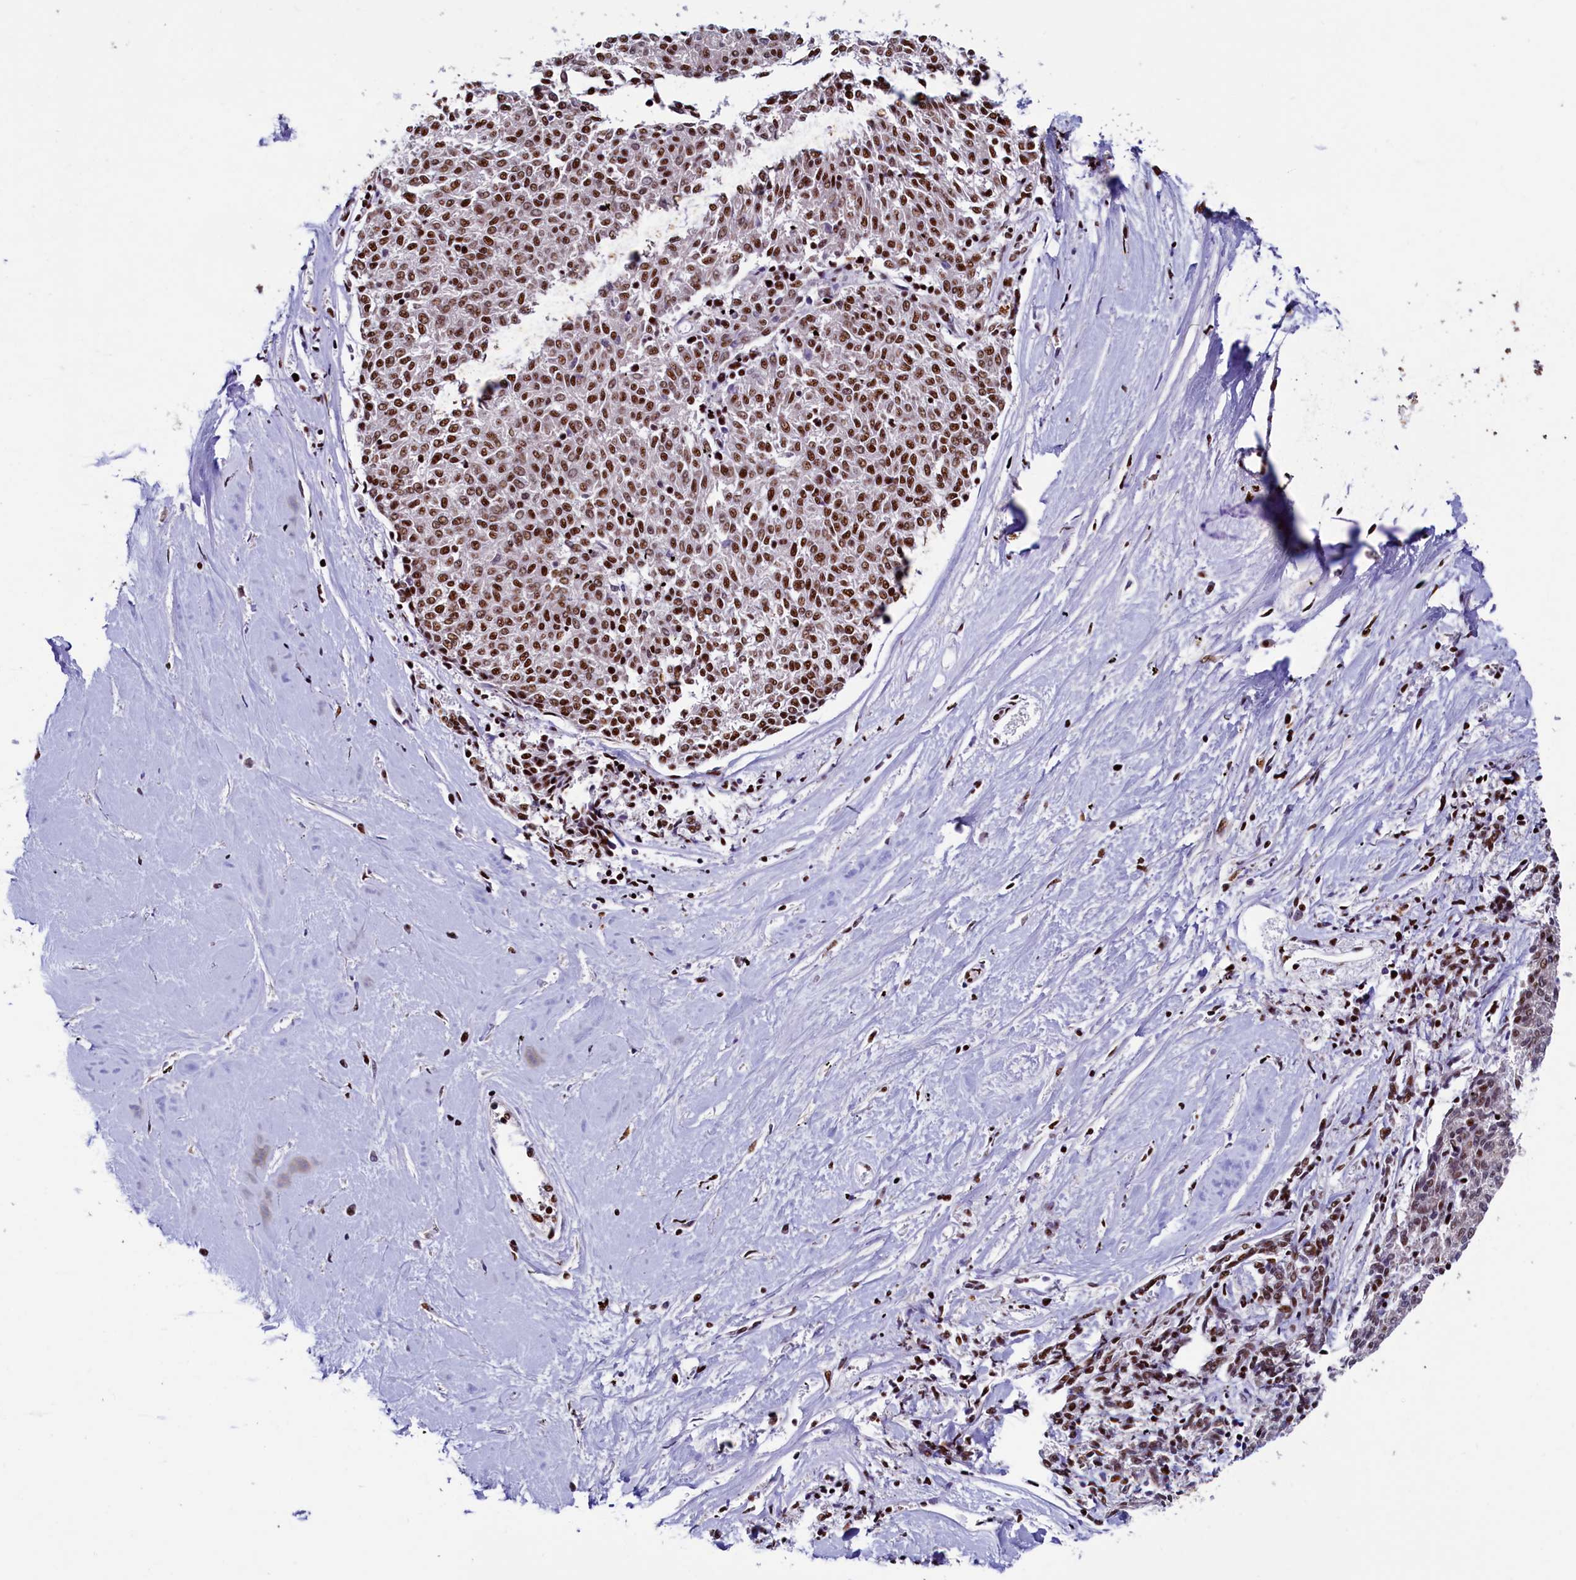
{"staining": {"intensity": "moderate", "quantity": "25%-75%", "location": "nuclear"}, "tissue": "melanoma", "cell_type": "Tumor cells", "image_type": "cancer", "snomed": [{"axis": "morphology", "description": "Malignant melanoma, NOS"}, {"axis": "topography", "description": "Skin"}], "caption": "Malignant melanoma stained with immunohistochemistry reveals moderate nuclear expression in approximately 25%-75% of tumor cells.", "gene": "SRRM2", "patient": {"sex": "female", "age": 72}}